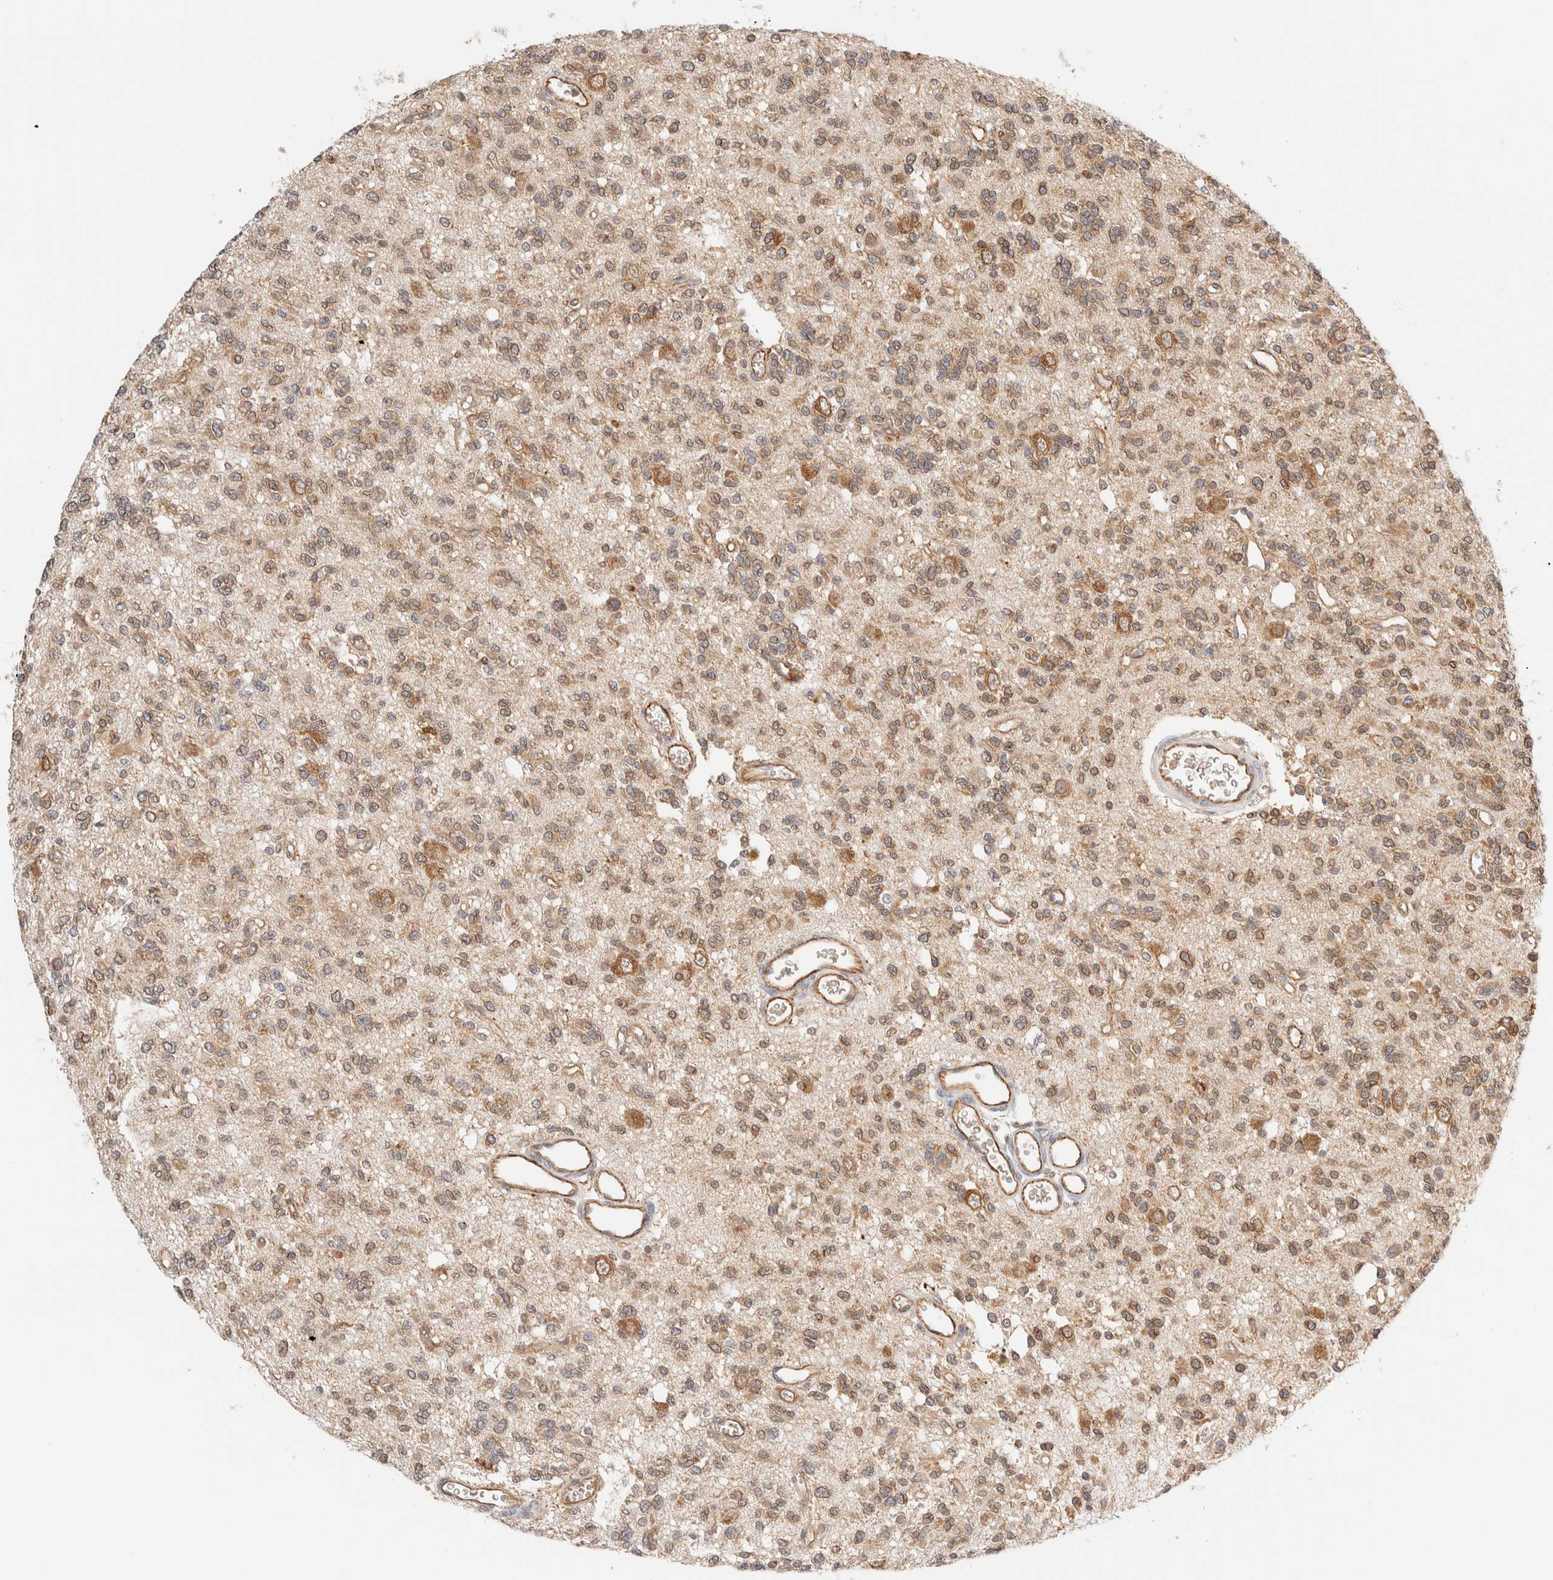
{"staining": {"intensity": "weak", "quantity": "25%-75%", "location": "cytoplasmic/membranous,nuclear"}, "tissue": "glioma", "cell_type": "Tumor cells", "image_type": "cancer", "snomed": [{"axis": "morphology", "description": "Glioma, malignant, Low grade"}, {"axis": "topography", "description": "Brain"}], "caption": "Human glioma stained for a protein (brown) exhibits weak cytoplasmic/membranous and nuclear positive positivity in about 25%-75% of tumor cells.", "gene": "SYVN1", "patient": {"sex": "male", "age": 38}}